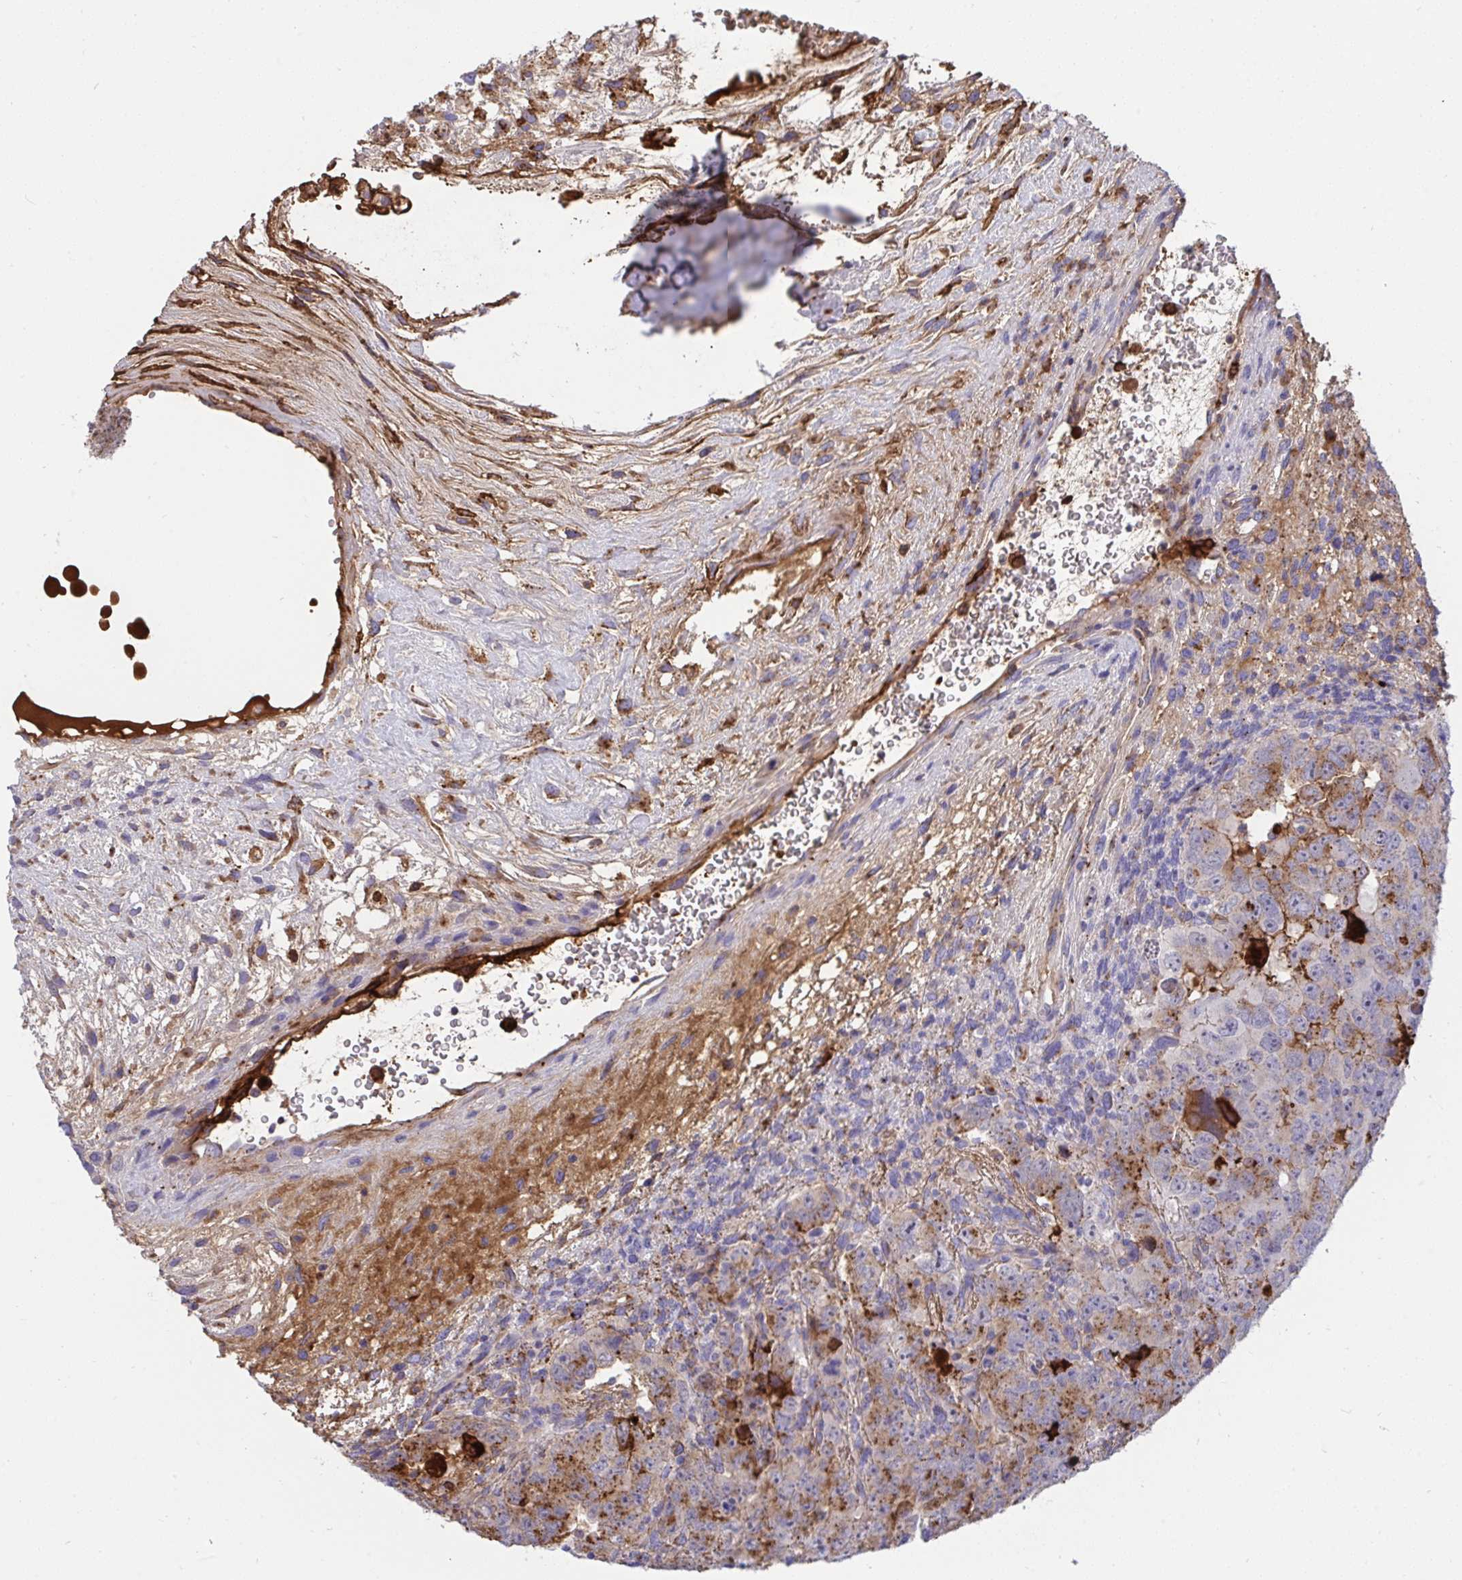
{"staining": {"intensity": "moderate", "quantity": "25%-75%", "location": "cytoplasmic/membranous"}, "tissue": "testis cancer", "cell_type": "Tumor cells", "image_type": "cancer", "snomed": [{"axis": "morphology", "description": "Carcinoma, Embryonal, NOS"}, {"axis": "topography", "description": "Testis"}], "caption": "Immunohistochemistry histopathology image of neoplastic tissue: testis embryonal carcinoma stained using immunohistochemistry (IHC) demonstrates medium levels of moderate protein expression localized specifically in the cytoplasmic/membranous of tumor cells, appearing as a cytoplasmic/membranous brown color.", "gene": "F2", "patient": {"sex": "male", "age": 24}}